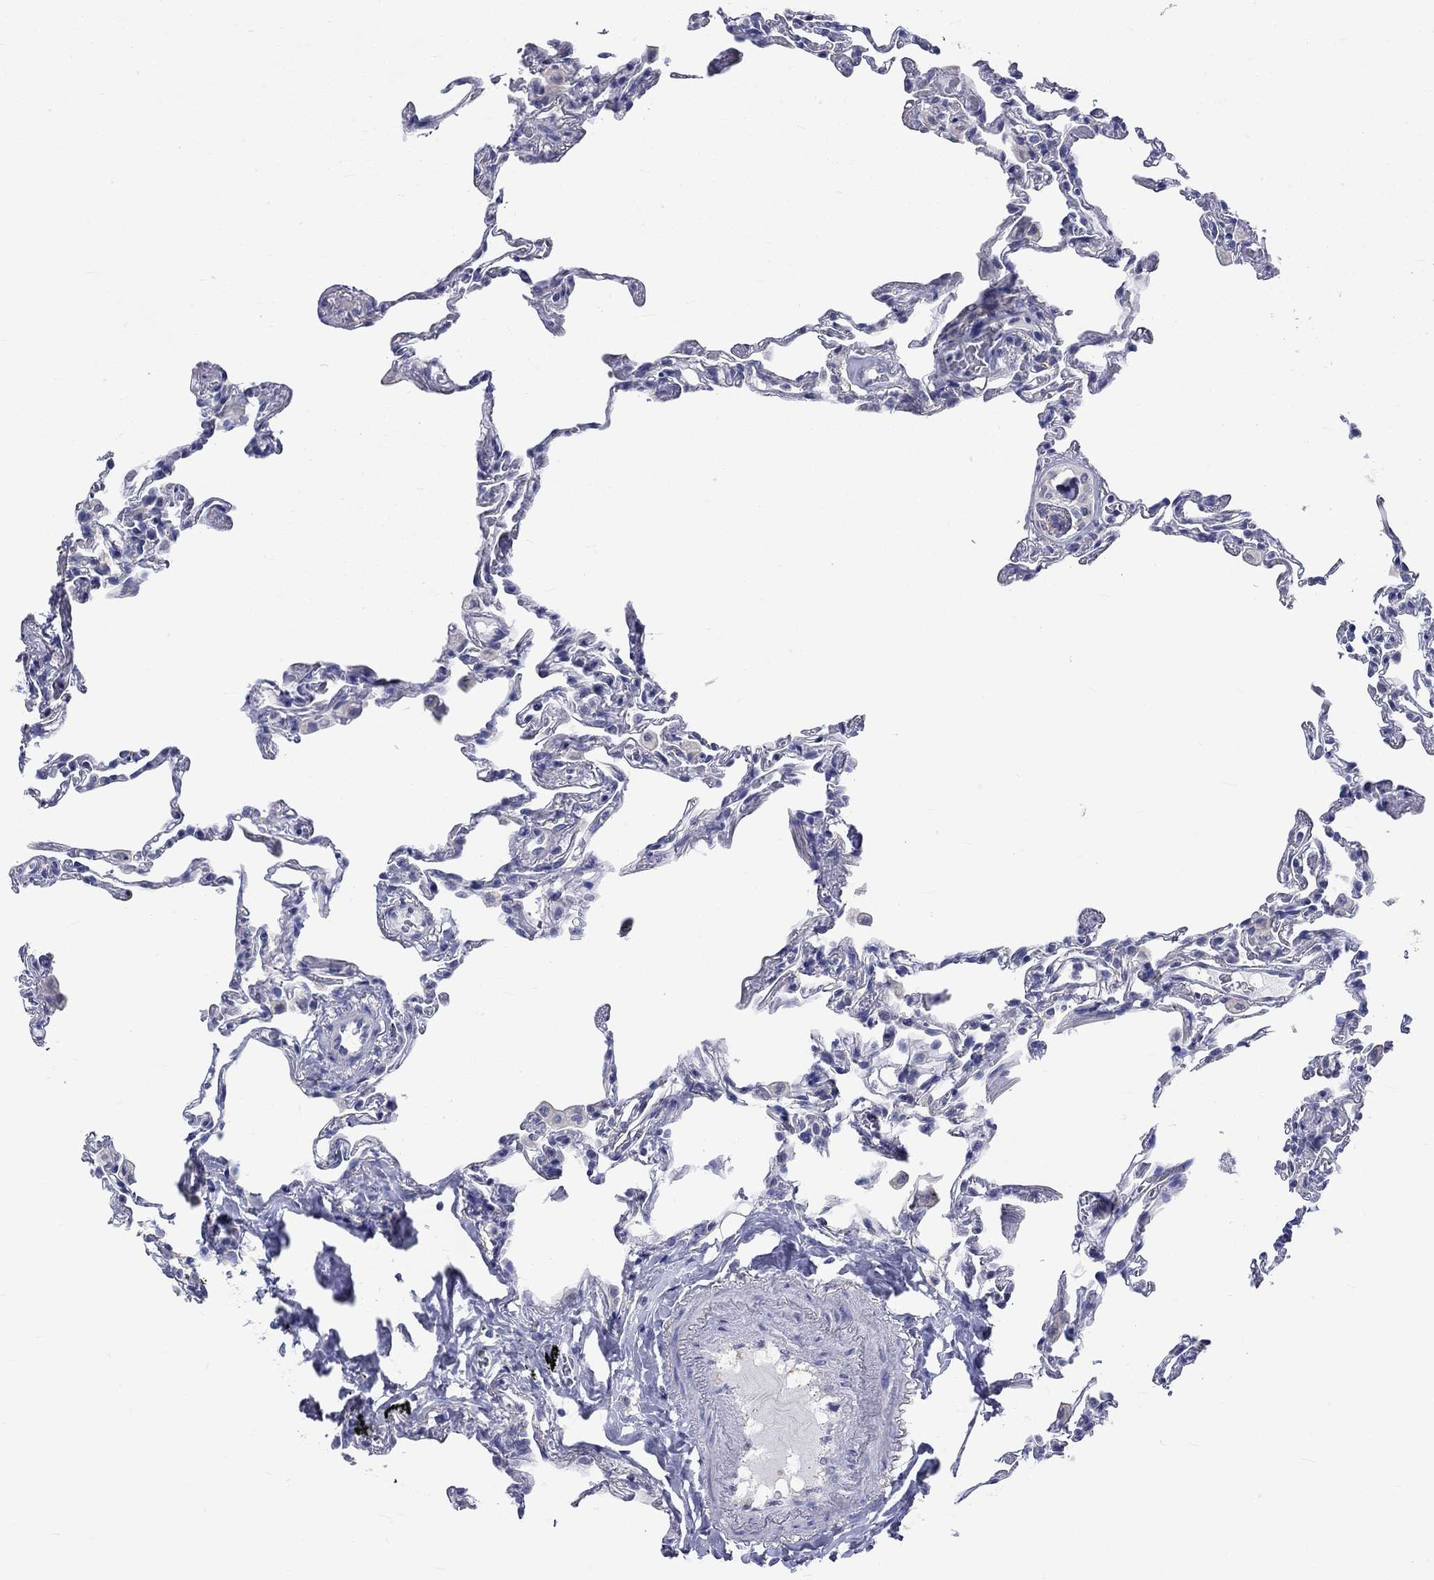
{"staining": {"intensity": "negative", "quantity": "none", "location": "none"}, "tissue": "lung", "cell_type": "Alveolar cells", "image_type": "normal", "snomed": [{"axis": "morphology", "description": "Normal tissue, NOS"}, {"axis": "topography", "description": "Lung"}], "caption": "Normal lung was stained to show a protein in brown. There is no significant expression in alveolar cells.", "gene": "CERS1", "patient": {"sex": "female", "age": 57}}